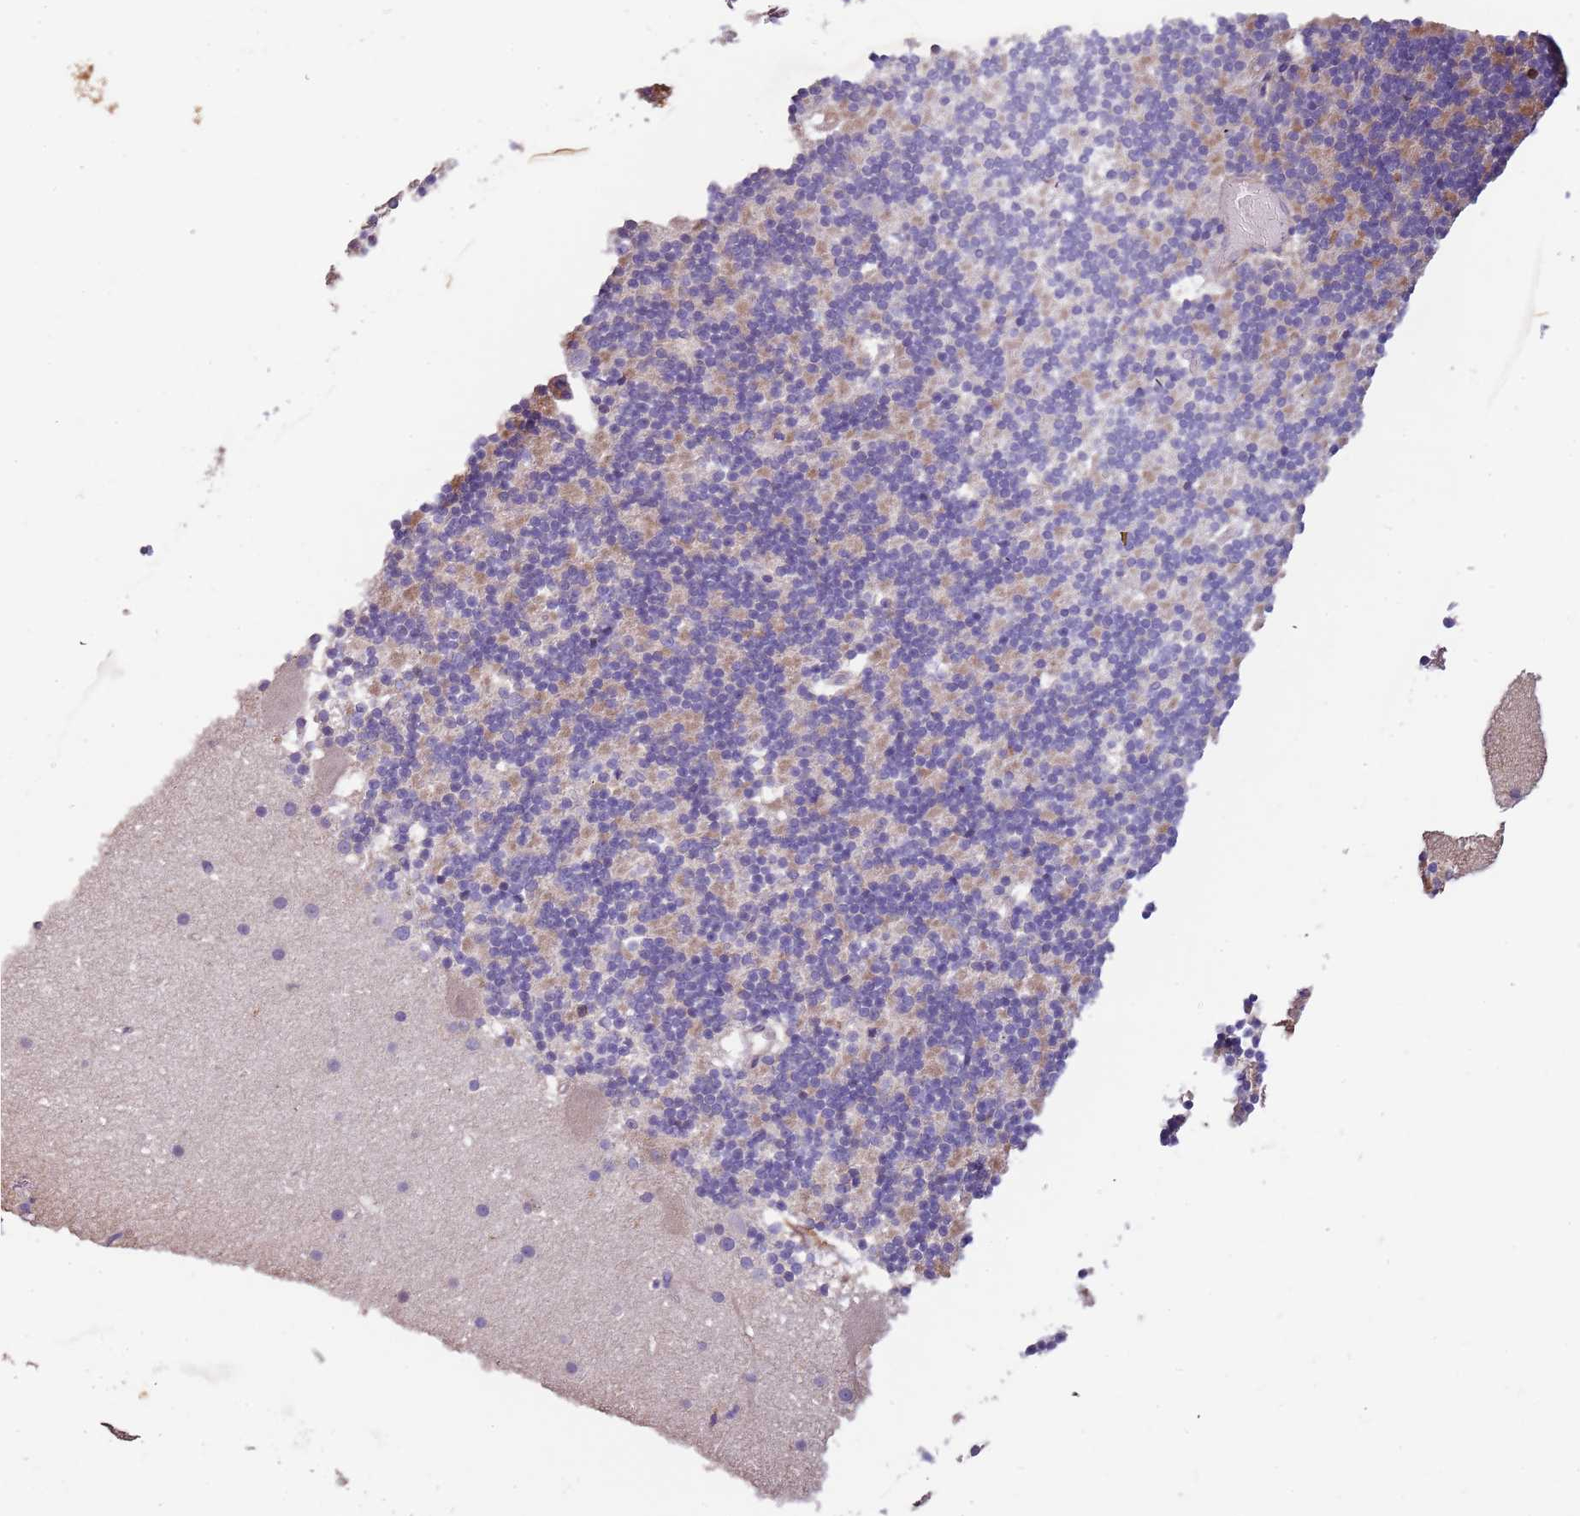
{"staining": {"intensity": "weak", "quantity": "25%-75%", "location": "cytoplasmic/membranous"}, "tissue": "cerebellum", "cell_type": "Cells in granular layer", "image_type": "normal", "snomed": [{"axis": "morphology", "description": "Normal tissue, NOS"}, {"axis": "topography", "description": "Cerebellum"}], "caption": "Cells in granular layer demonstrate weak cytoplasmic/membranous positivity in approximately 25%-75% of cells in benign cerebellum. (DAB IHC, brown staining for protein, blue staining for nuclei).", "gene": "FECH", "patient": {"sex": "male", "age": 57}}